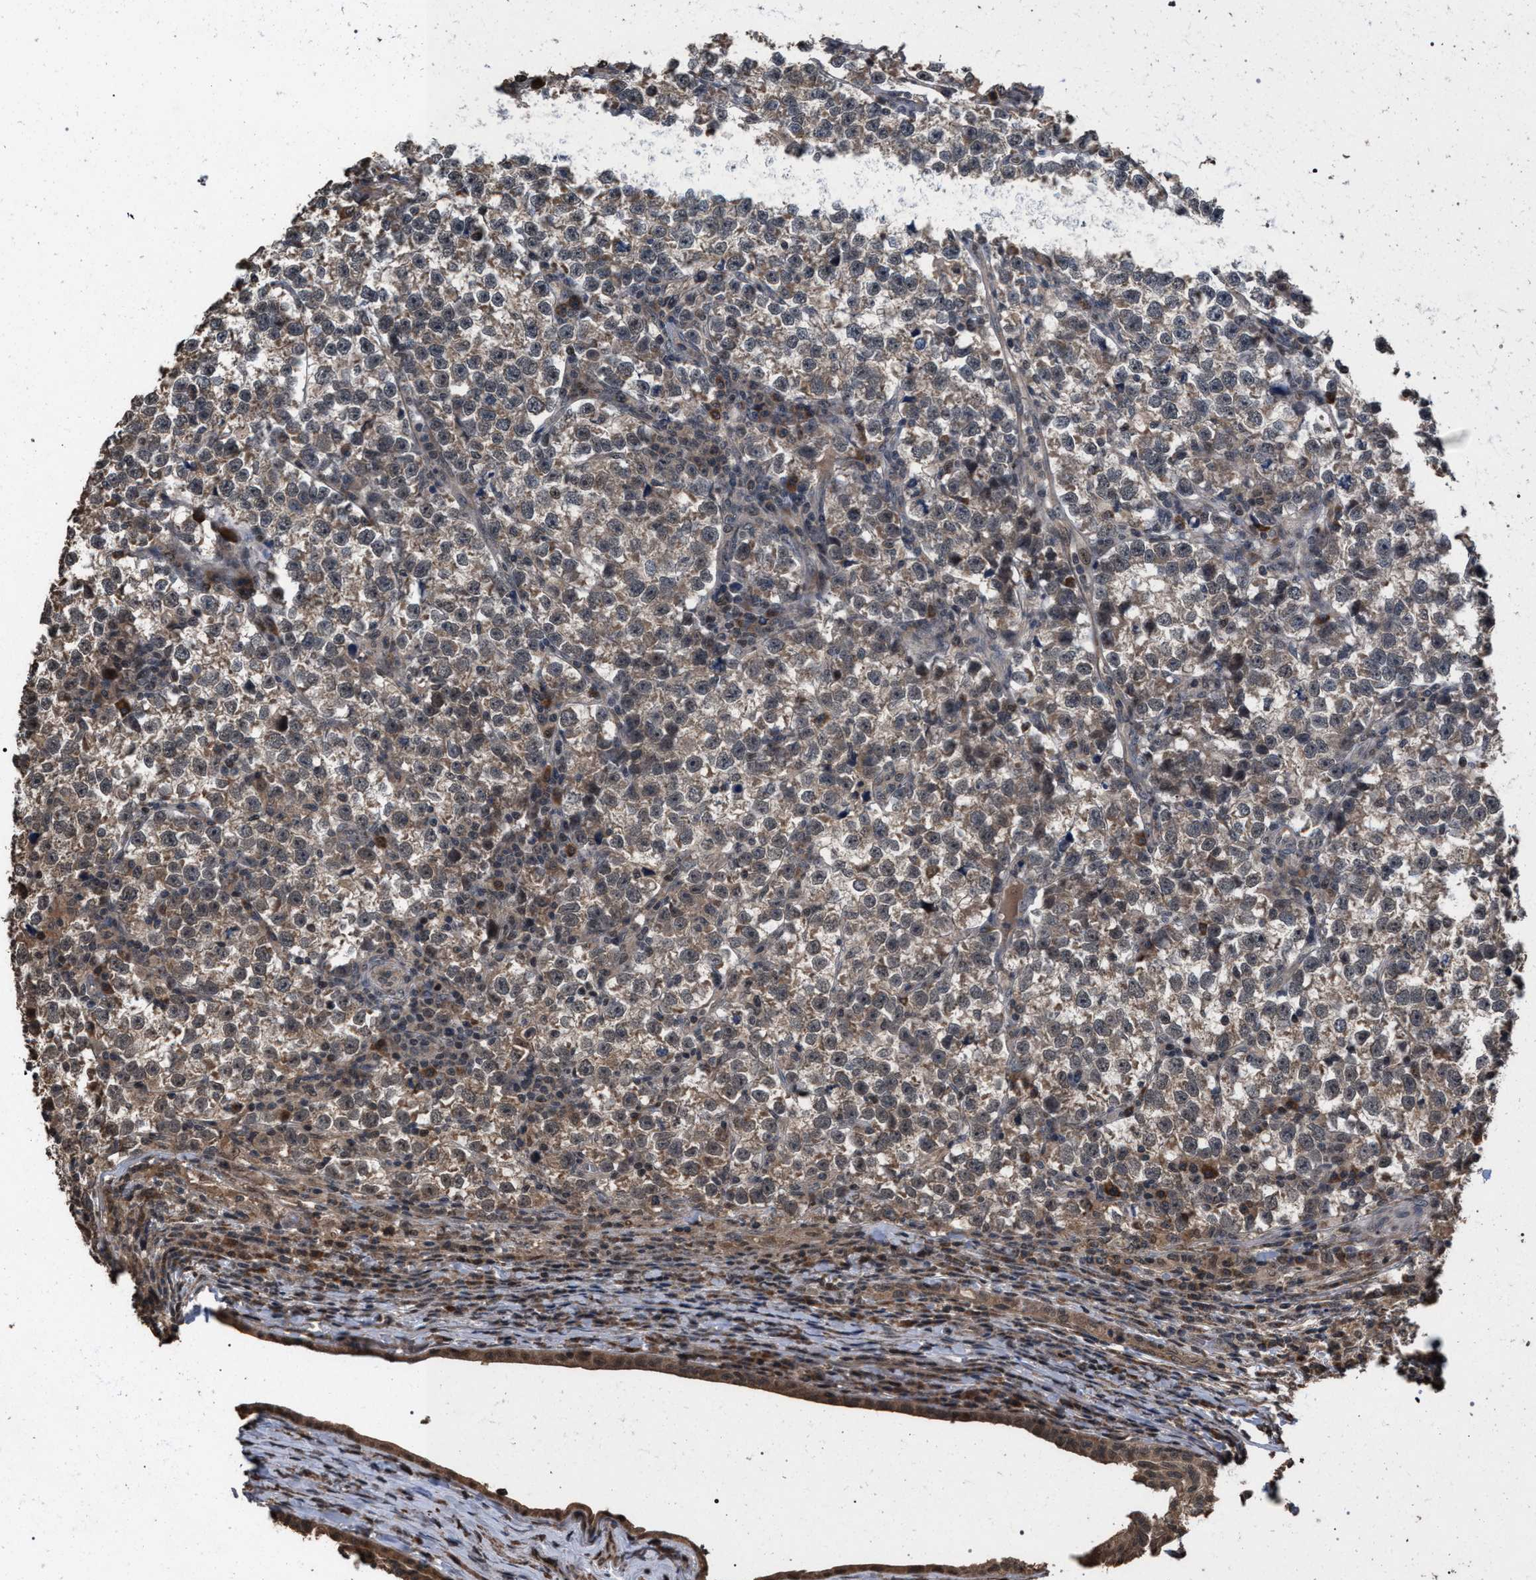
{"staining": {"intensity": "weak", "quantity": ">75%", "location": "cytoplasmic/membranous"}, "tissue": "testis cancer", "cell_type": "Tumor cells", "image_type": "cancer", "snomed": [{"axis": "morphology", "description": "Normal tissue, NOS"}, {"axis": "morphology", "description": "Seminoma, NOS"}, {"axis": "topography", "description": "Testis"}], "caption": "Brown immunohistochemical staining in testis seminoma reveals weak cytoplasmic/membranous staining in about >75% of tumor cells.", "gene": "NAA35", "patient": {"sex": "male", "age": 43}}